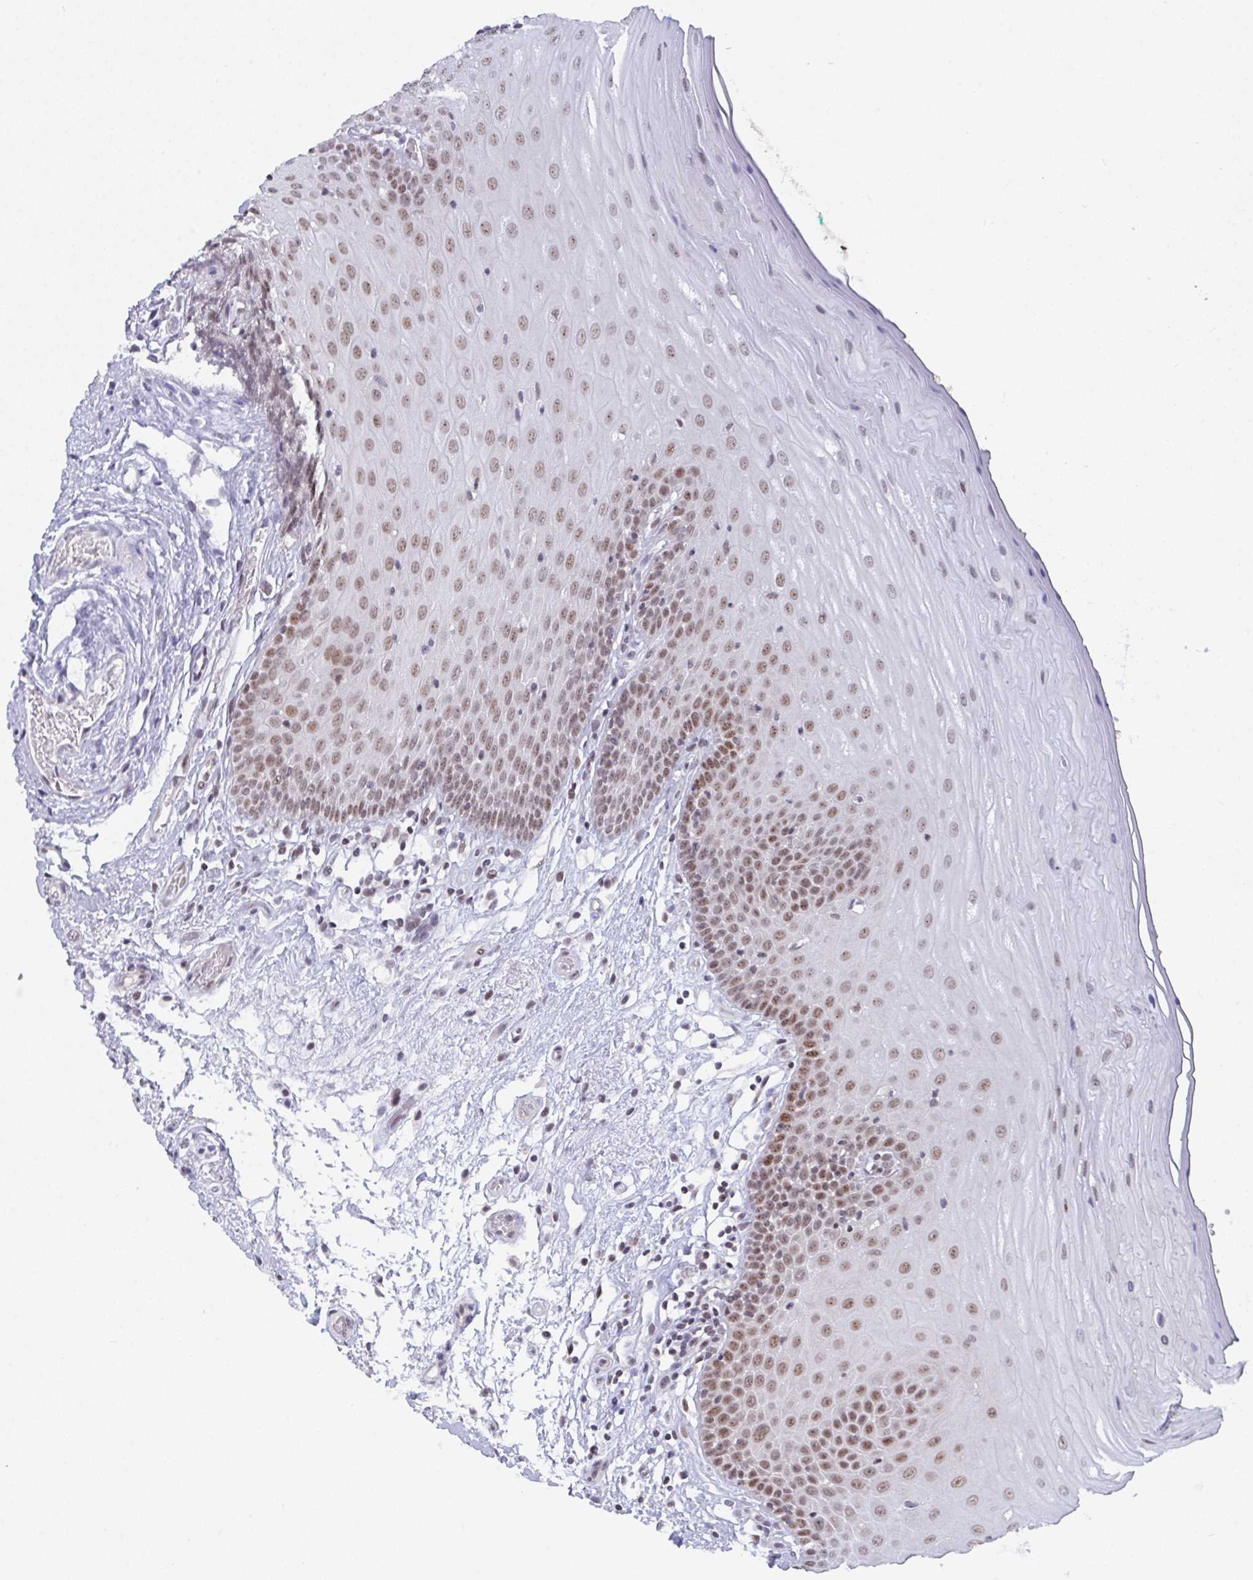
{"staining": {"intensity": "moderate", "quantity": ">75%", "location": "nuclear"}, "tissue": "oral mucosa", "cell_type": "Squamous epithelial cells", "image_type": "normal", "snomed": [{"axis": "morphology", "description": "Normal tissue, NOS"}, {"axis": "topography", "description": "Oral tissue"}, {"axis": "topography", "description": "Tounge, NOS"}, {"axis": "topography", "description": "Head-Neck"}], "caption": "IHC image of benign human oral mucosa stained for a protein (brown), which exhibits medium levels of moderate nuclear staining in about >75% of squamous epithelial cells.", "gene": "RBM18", "patient": {"sex": "female", "age": 84}}